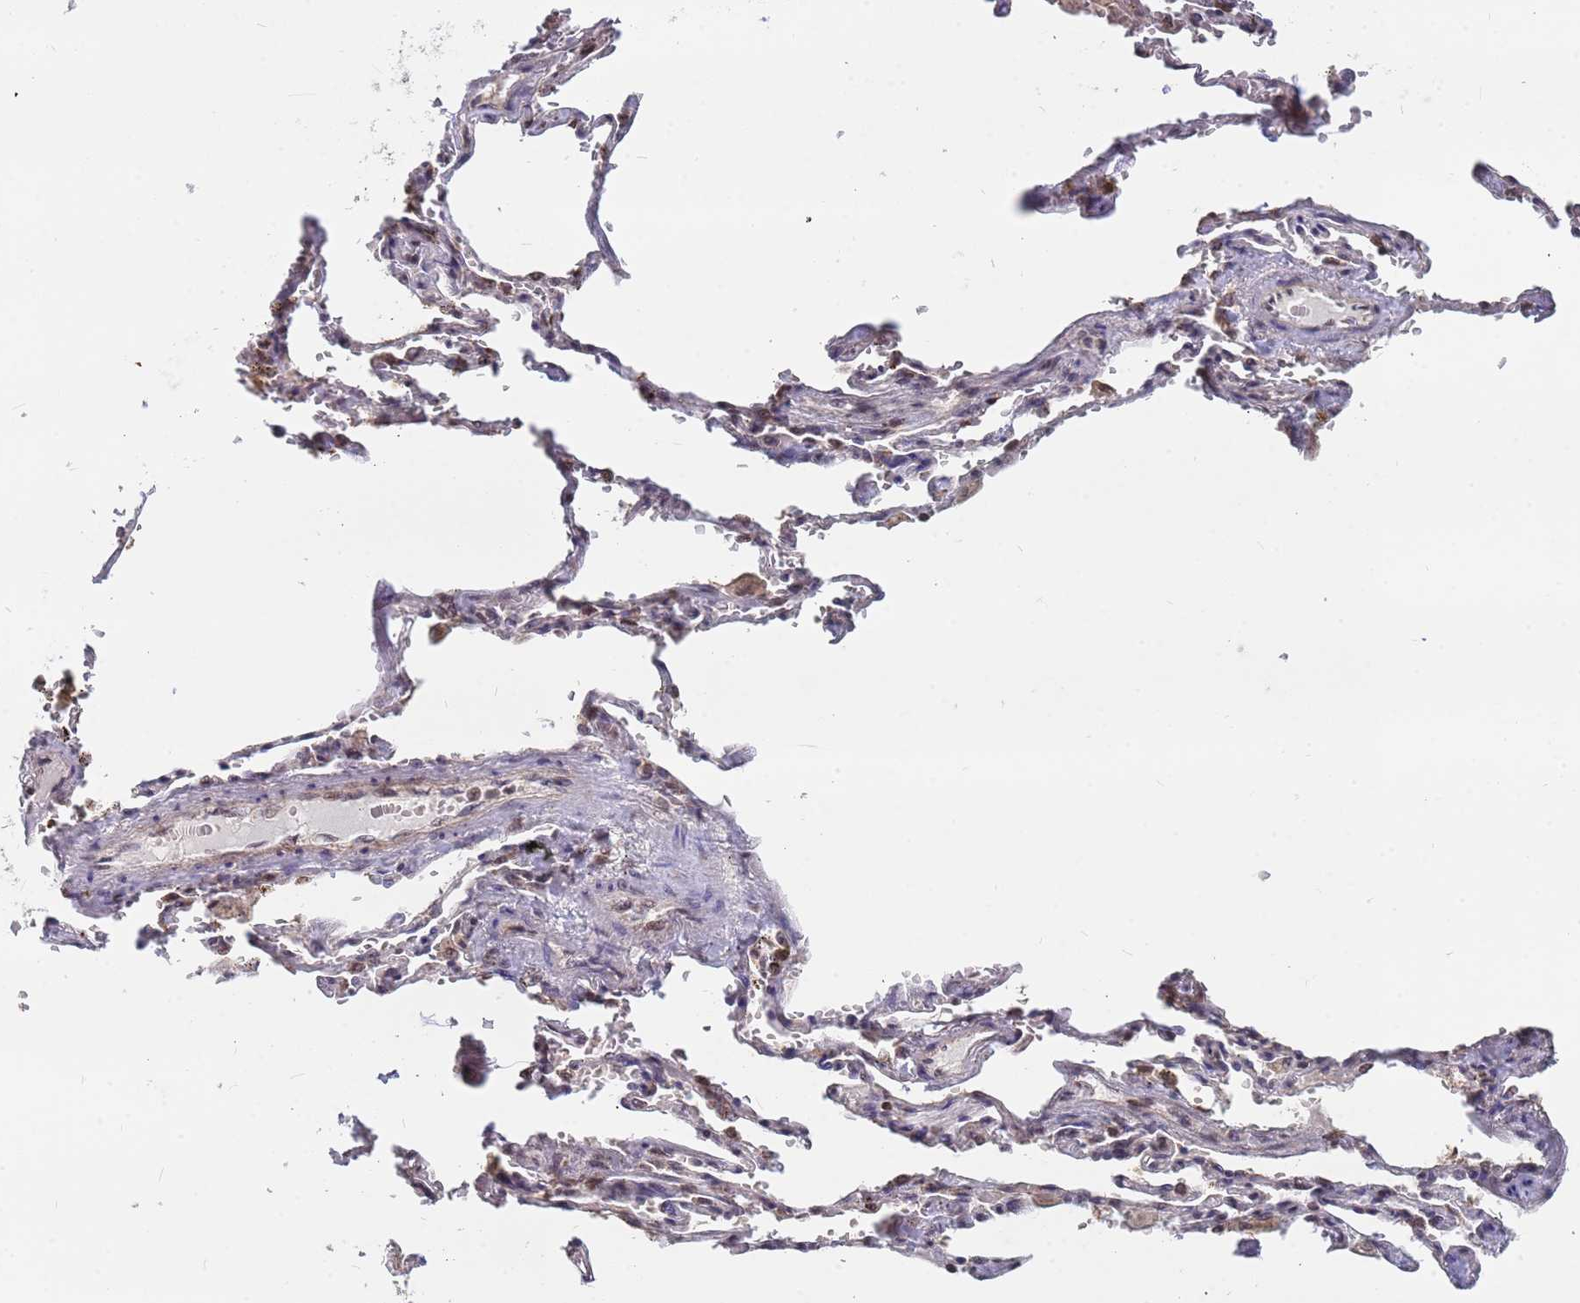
{"staining": {"intensity": "moderate", "quantity": "25%-75%", "location": "nuclear"}, "tissue": "lung cancer", "cell_type": "Tumor cells", "image_type": "cancer", "snomed": [{"axis": "morphology", "description": "Adenocarcinoma, NOS"}, {"axis": "topography", "description": "Lung"}], "caption": "Moderate nuclear positivity for a protein is present in approximately 25%-75% of tumor cells of lung cancer using immunohistochemistry (IHC).", "gene": "DENND2B", "patient": {"sex": "male", "age": 64}}